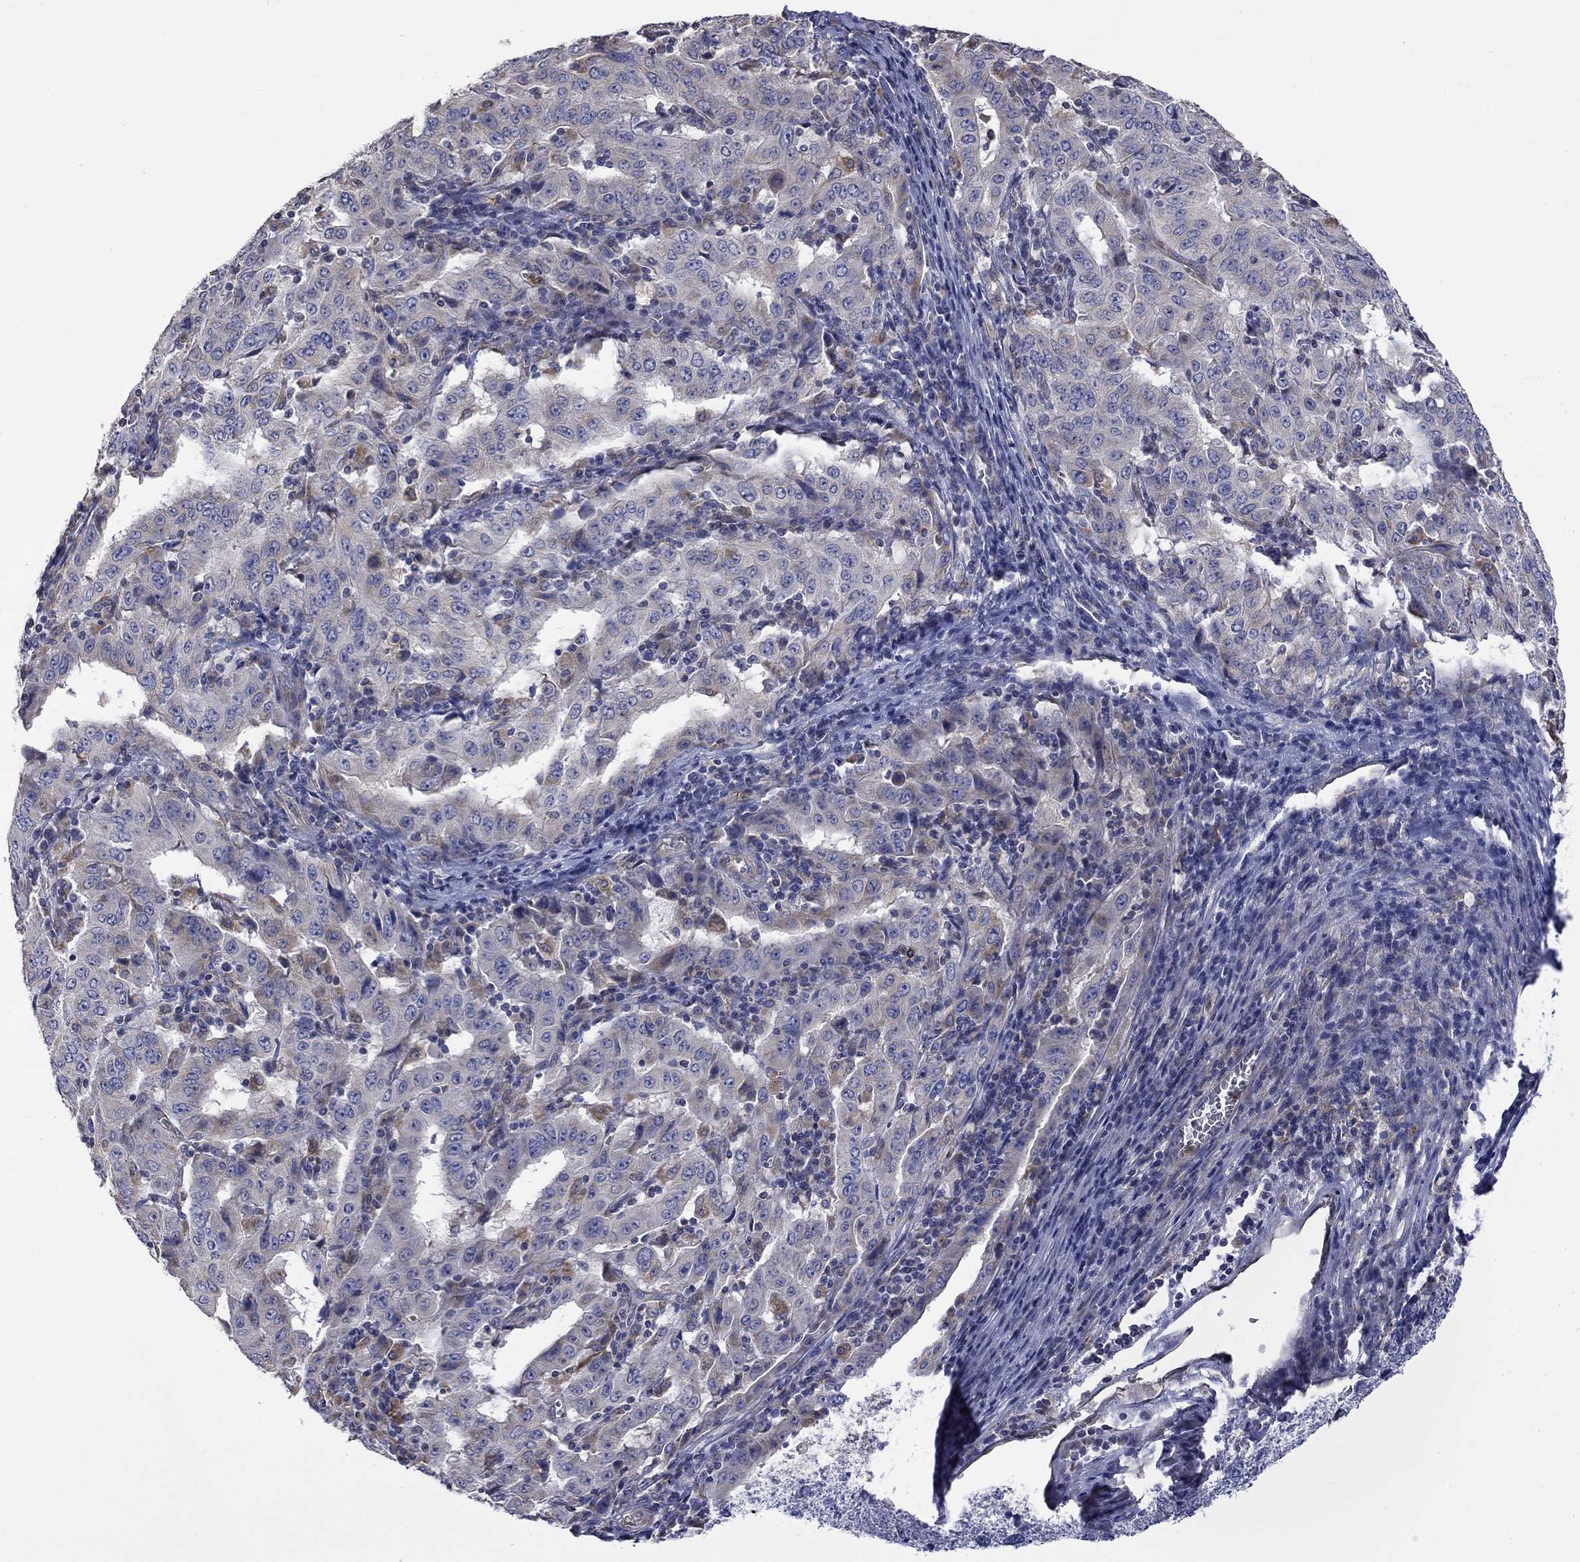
{"staining": {"intensity": "negative", "quantity": "none", "location": "none"}, "tissue": "pancreatic cancer", "cell_type": "Tumor cells", "image_type": "cancer", "snomed": [{"axis": "morphology", "description": "Adenocarcinoma, NOS"}, {"axis": "topography", "description": "Pancreas"}], "caption": "The micrograph displays no staining of tumor cells in pancreatic cancer.", "gene": "CAMKK2", "patient": {"sex": "male", "age": 63}}